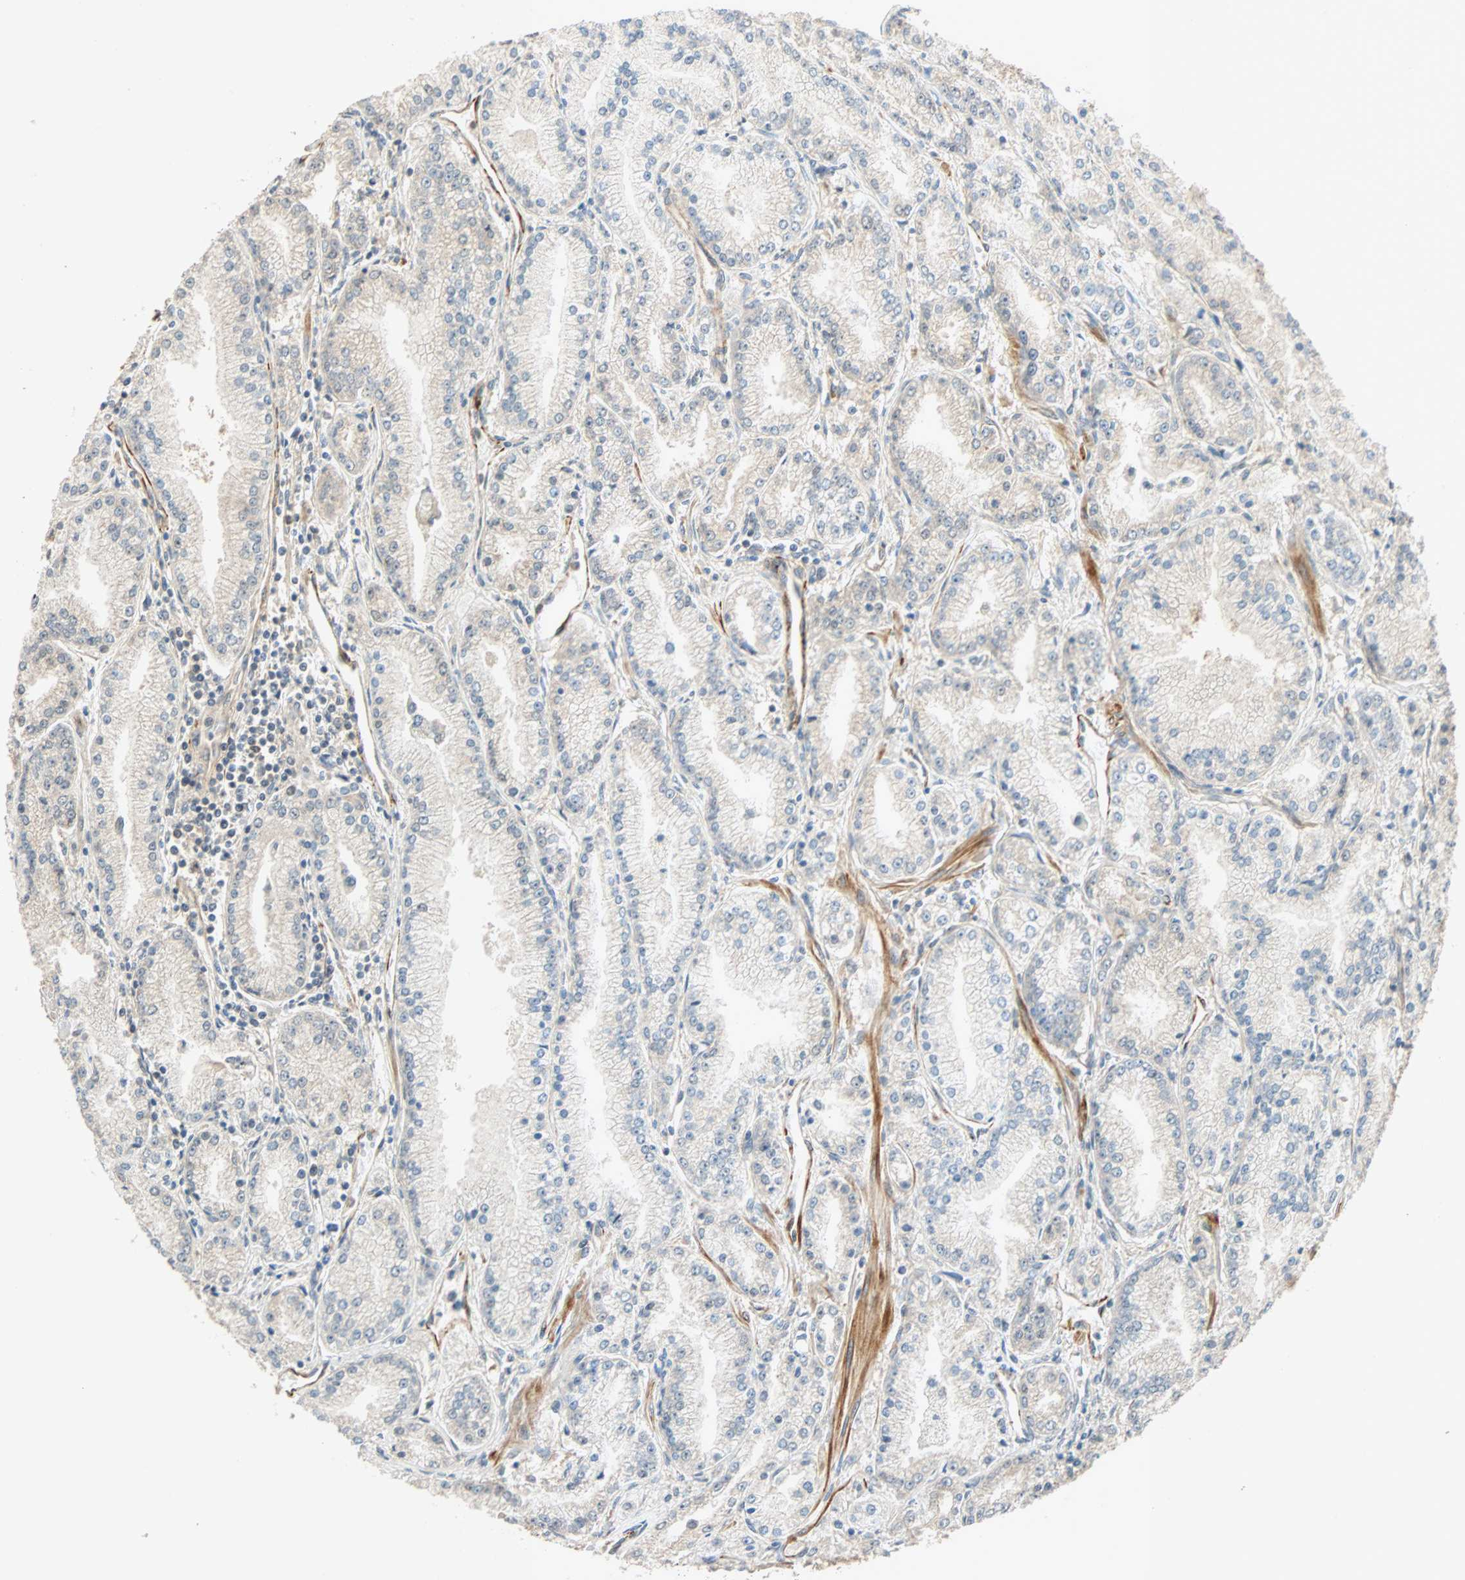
{"staining": {"intensity": "negative", "quantity": "none", "location": "none"}, "tissue": "prostate cancer", "cell_type": "Tumor cells", "image_type": "cancer", "snomed": [{"axis": "morphology", "description": "Adenocarcinoma, High grade"}, {"axis": "topography", "description": "Prostate"}], "caption": "Tumor cells show no significant protein expression in prostate high-grade adenocarcinoma.", "gene": "QSER1", "patient": {"sex": "male", "age": 61}}